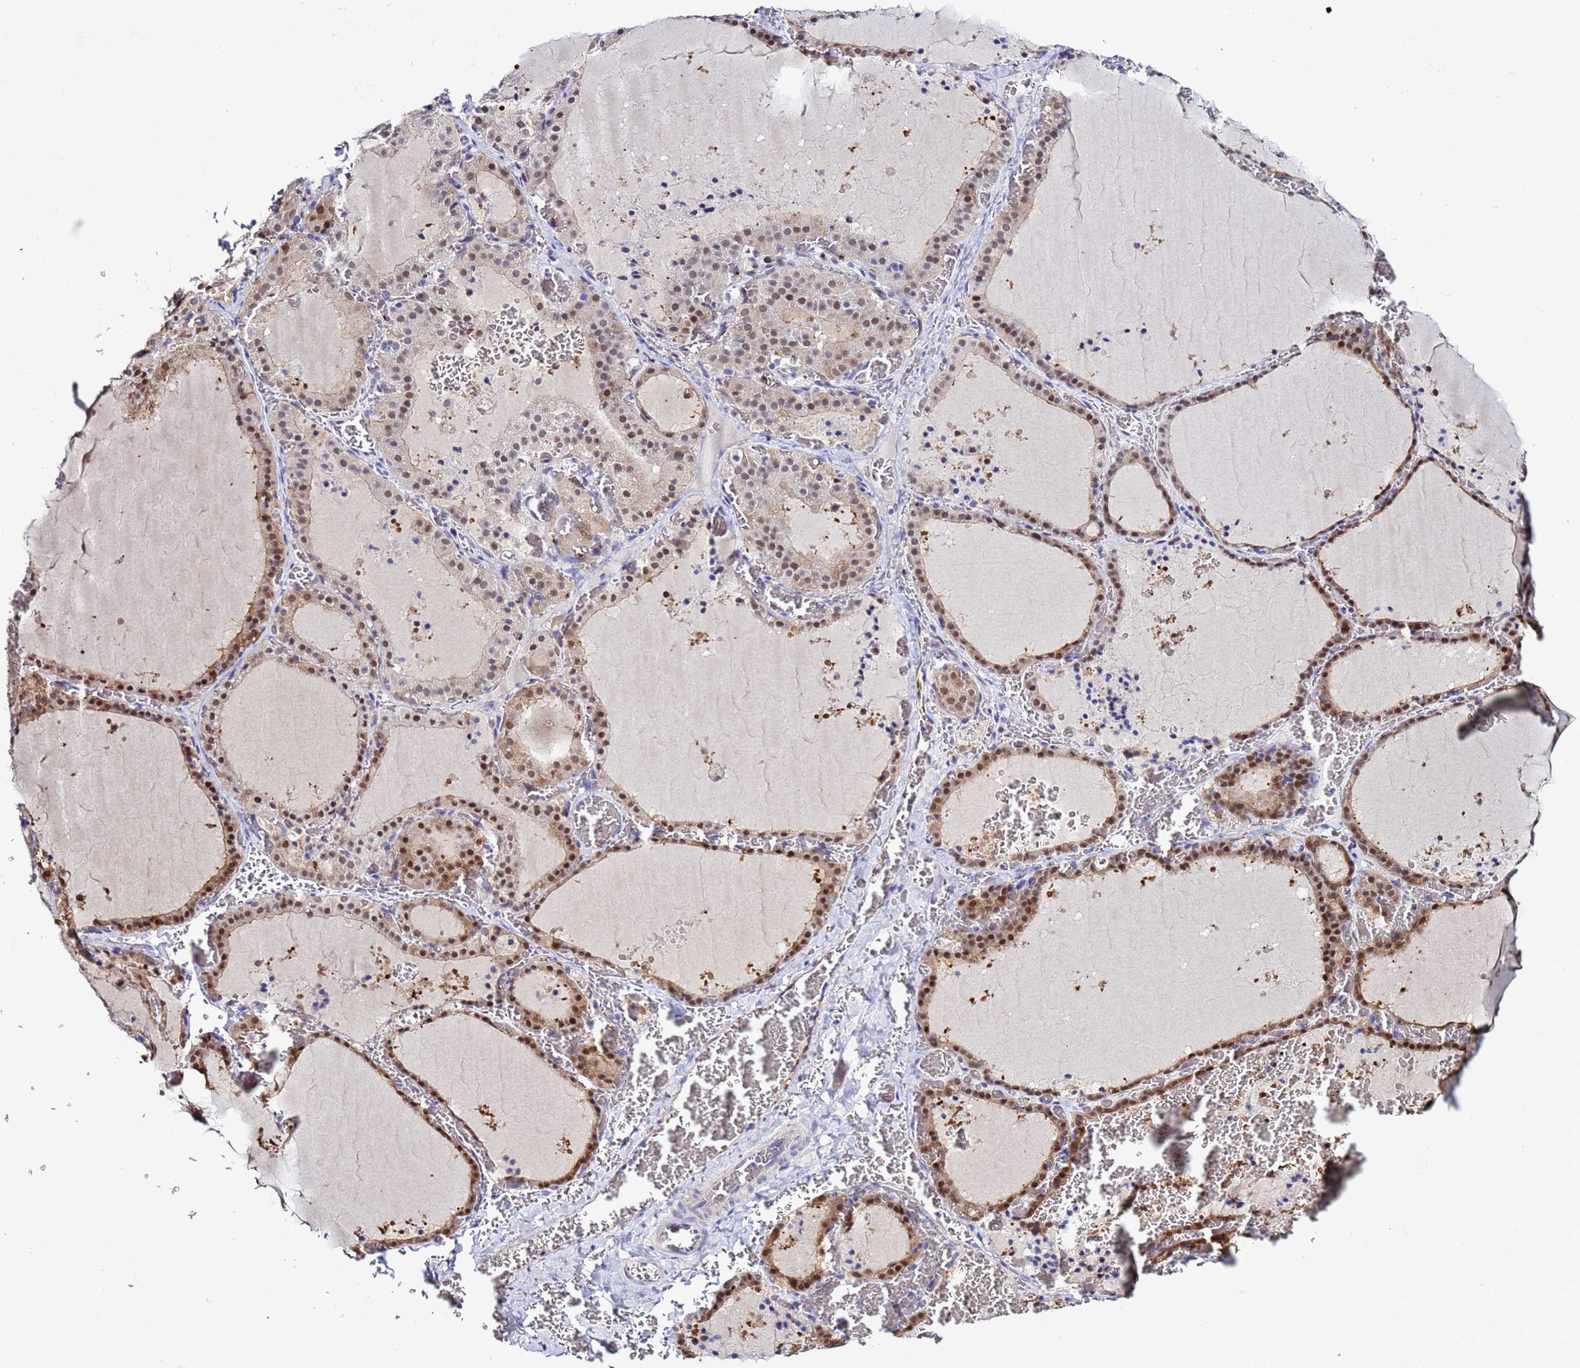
{"staining": {"intensity": "strong", "quantity": "25%-75%", "location": "cytoplasmic/membranous,nuclear"}, "tissue": "thyroid gland", "cell_type": "Glandular cells", "image_type": "normal", "snomed": [{"axis": "morphology", "description": "Normal tissue, NOS"}, {"axis": "topography", "description": "Thyroid gland"}], "caption": "Protein expression analysis of unremarkable thyroid gland shows strong cytoplasmic/membranous,nuclear expression in approximately 25%-75% of glandular cells.", "gene": "SLC25A37", "patient": {"sex": "female", "age": 39}}